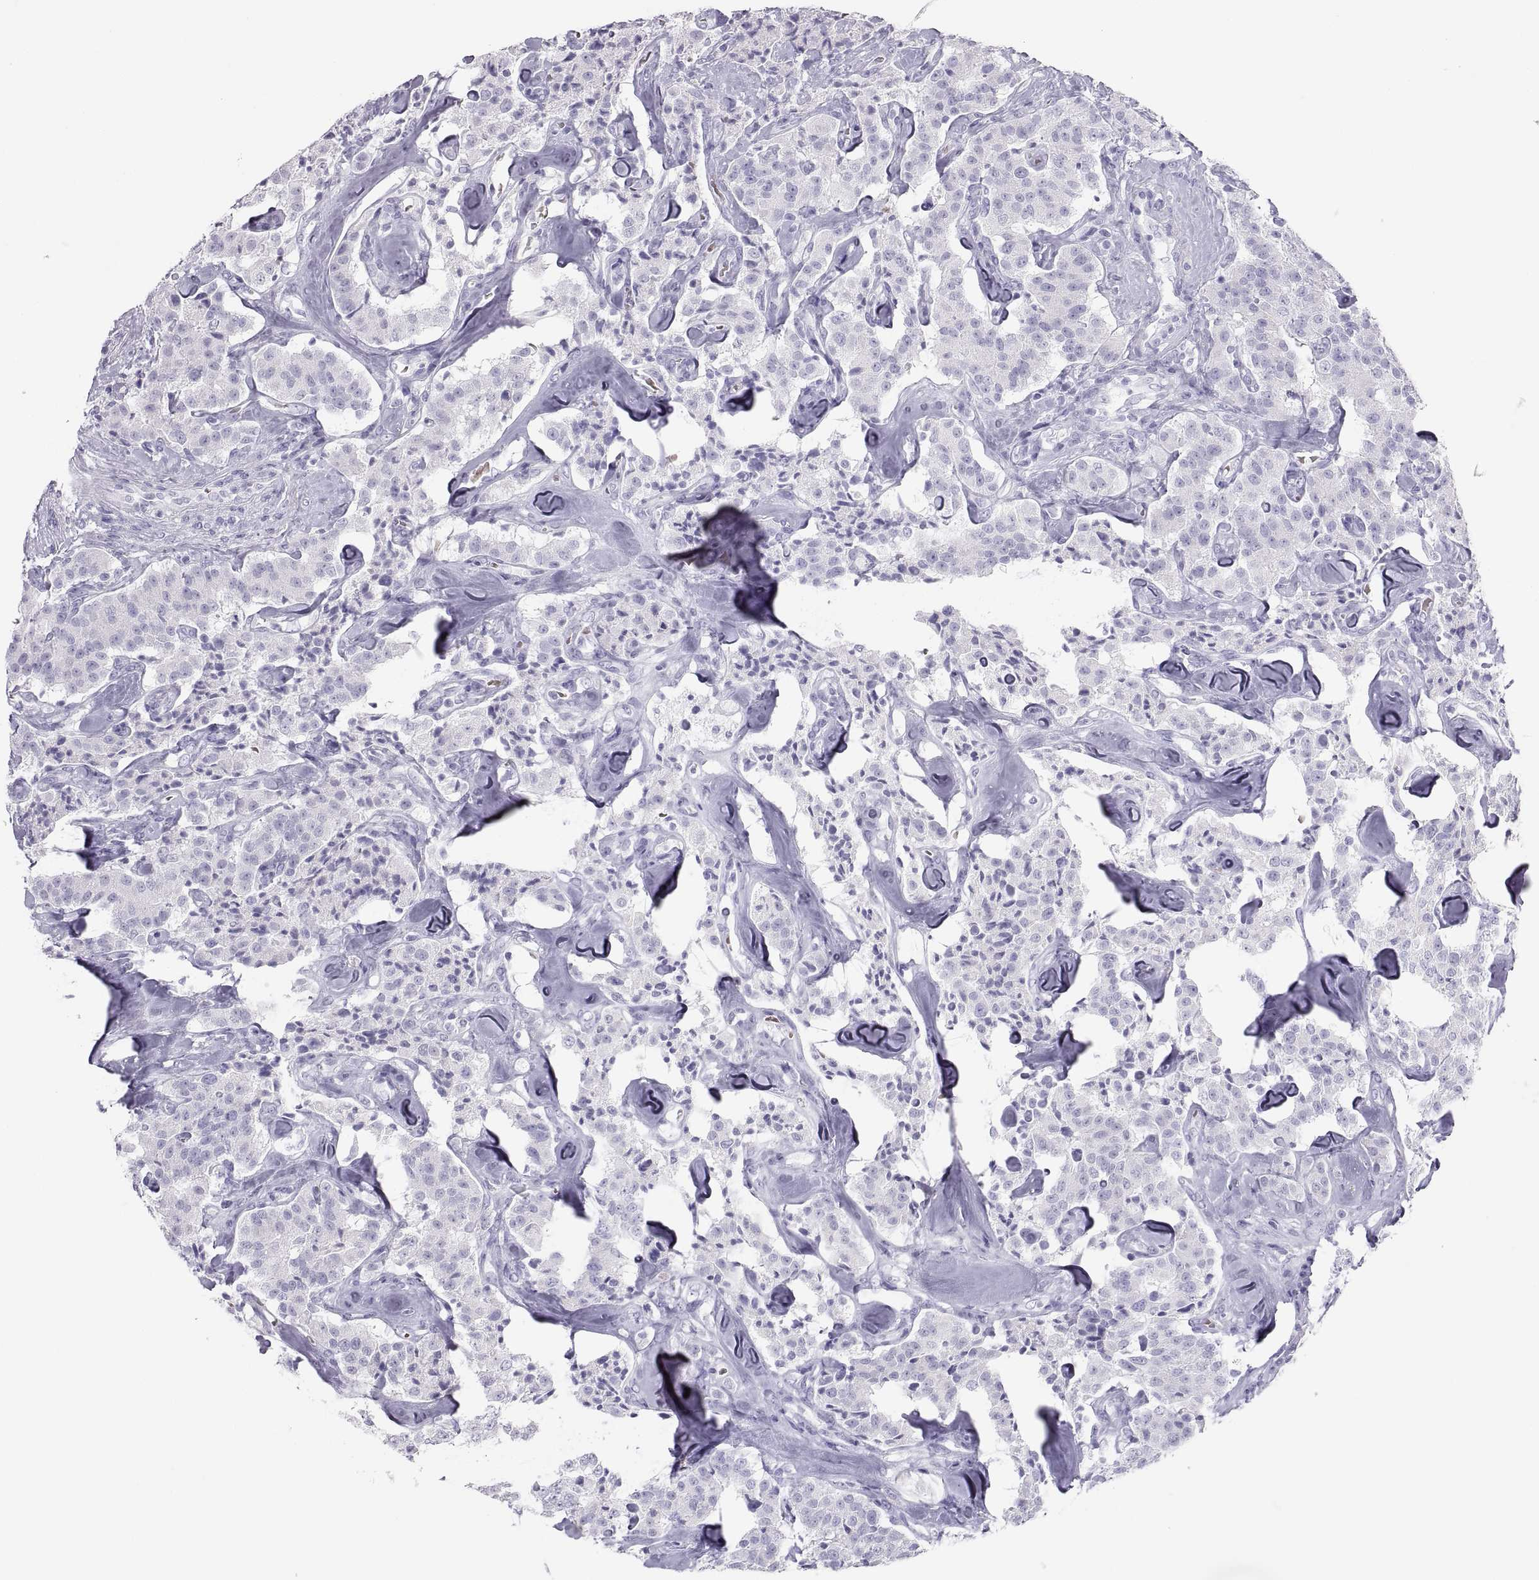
{"staining": {"intensity": "negative", "quantity": "none", "location": "none"}, "tissue": "carcinoid", "cell_type": "Tumor cells", "image_type": "cancer", "snomed": [{"axis": "morphology", "description": "Carcinoid, malignant, NOS"}, {"axis": "topography", "description": "Pancreas"}], "caption": "Immunohistochemical staining of human carcinoid (malignant) reveals no significant staining in tumor cells.", "gene": "SEMG1", "patient": {"sex": "male", "age": 41}}